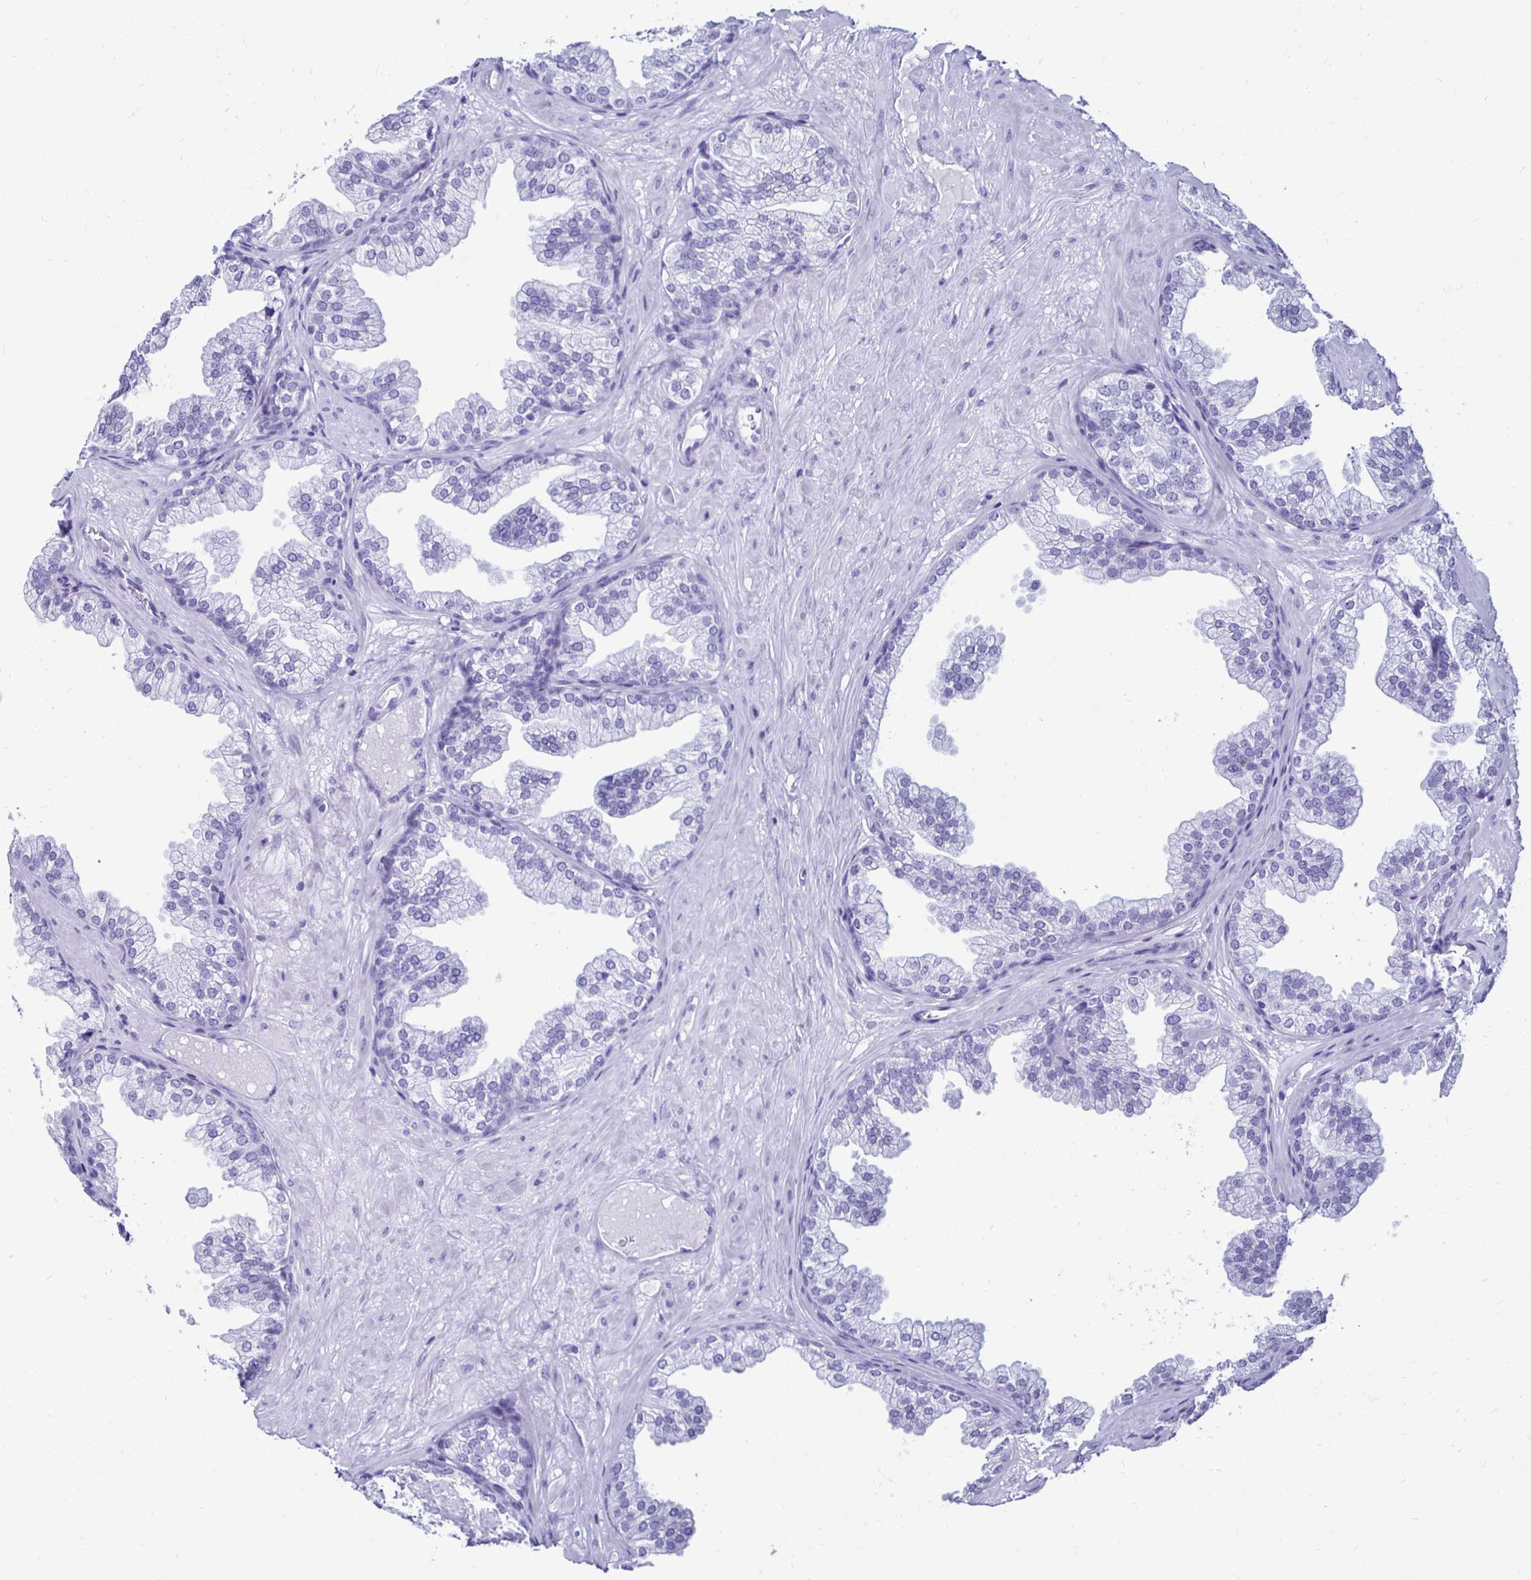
{"staining": {"intensity": "negative", "quantity": "none", "location": "none"}, "tissue": "prostate", "cell_type": "Glandular cells", "image_type": "normal", "snomed": [{"axis": "morphology", "description": "Normal tissue, NOS"}, {"axis": "topography", "description": "Prostate"}], "caption": "Immunohistochemistry photomicrograph of benign prostate: prostate stained with DAB reveals no significant protein expression in glandular cells. (Stains: DAB IHC with hematoxylin counter stain, Microscopy: brightfield microscopy at high magnification).", "gene": "CST5", "patient": {"sex": "male", "age": 37}}